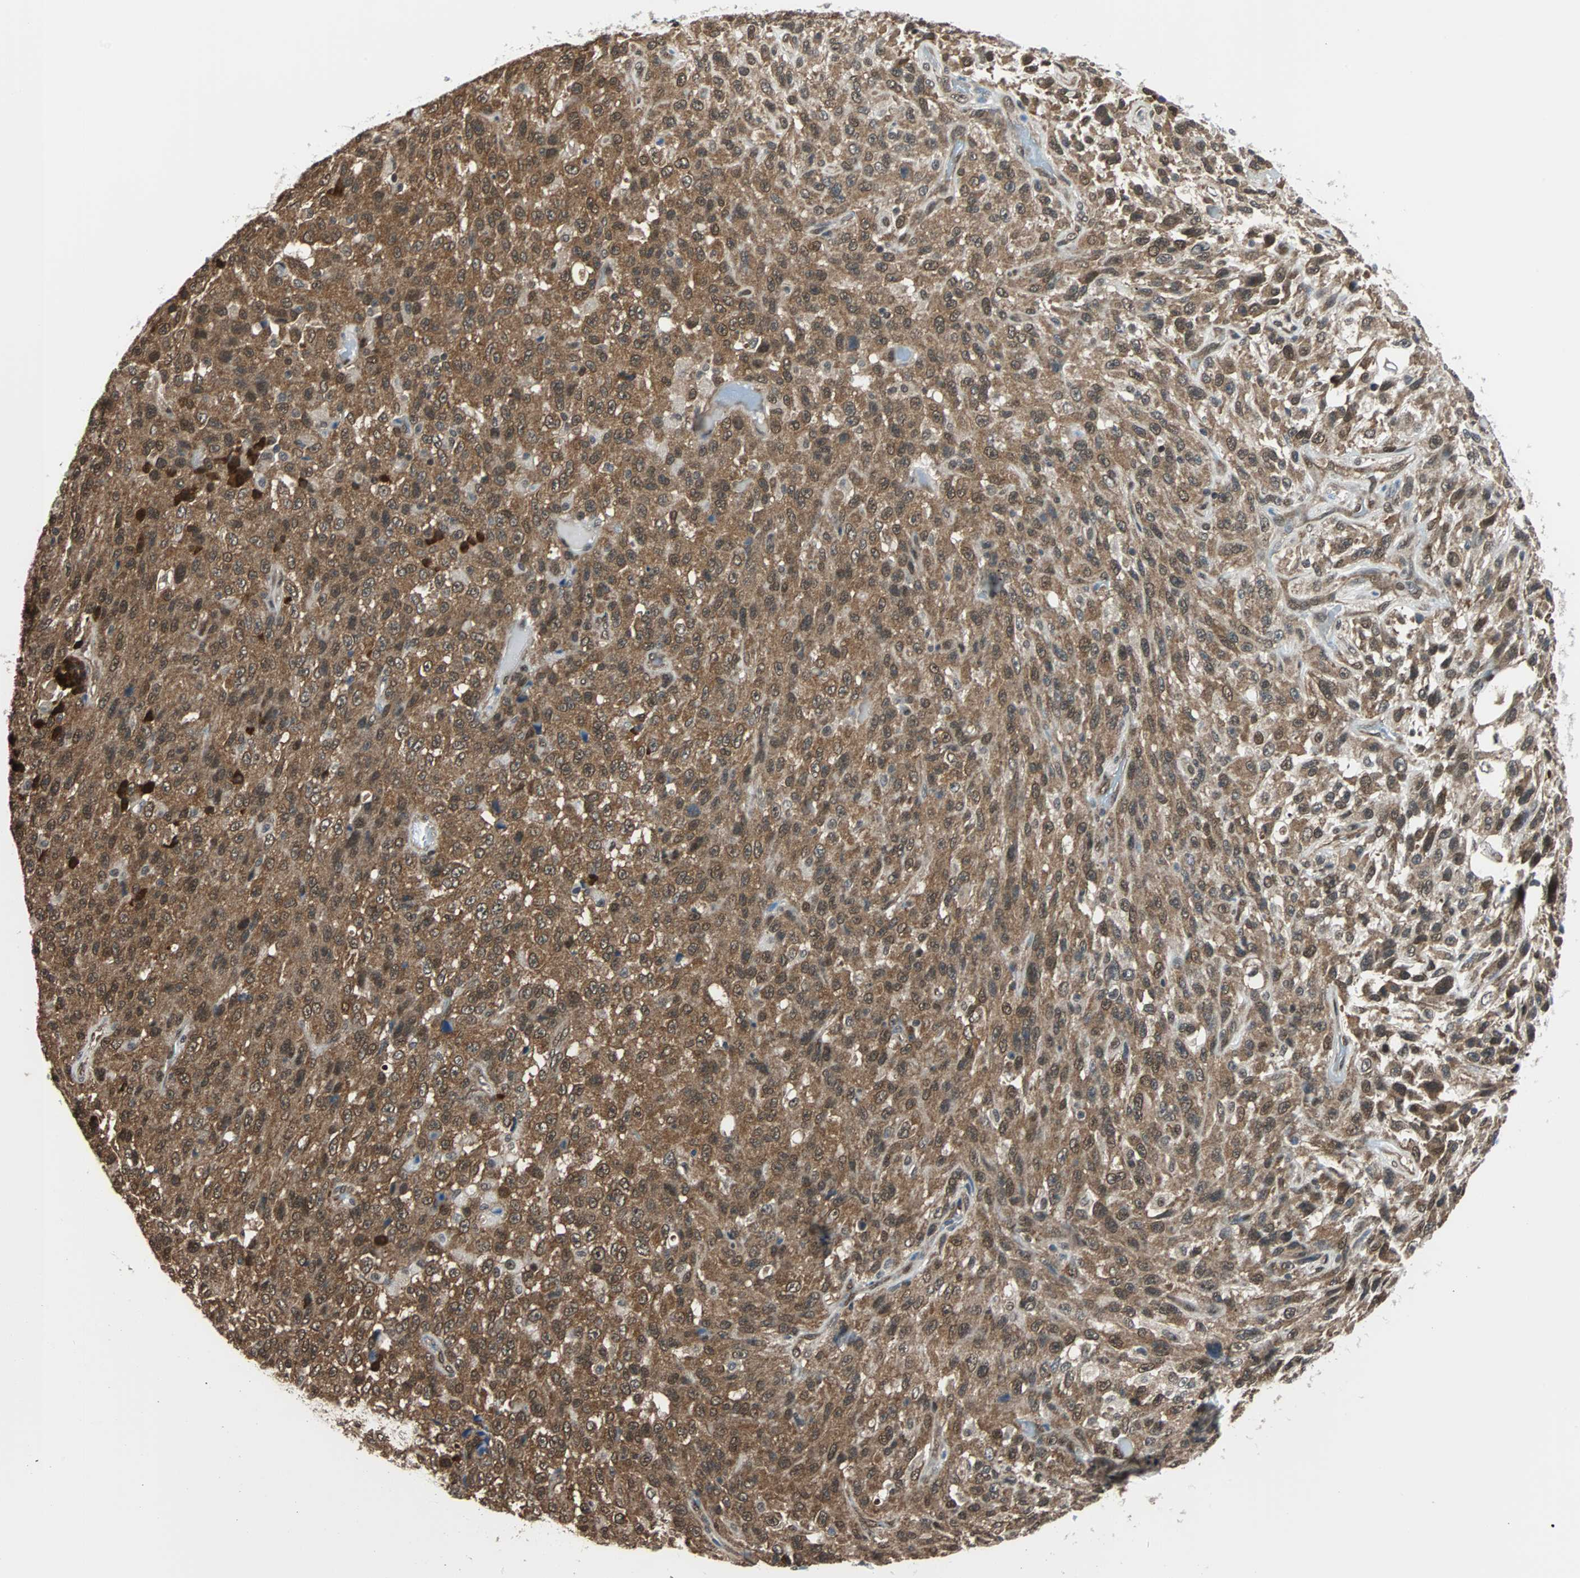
{"staining": {"intensity": "strong", "quantity": ">75%", "location": "cytoplasmic/membranous"}, "tissue": "urothelial cancer", "cell_type": "Tumor cells", "image_type": "cancer", "snomed": [{"axis": "morphology", "description": "Urothelial carcinoma, High grade"}, {"axis": "topography", "description": "Urinary bladder"}], "caption": "Tumor cells demonstrate strong cytoplasmic/membranous positivity in approximately >75% of cells in urothelial carcinoma (high-grade).", "gene": "VCP", "patient": {"sex": "male", "age": 66}}